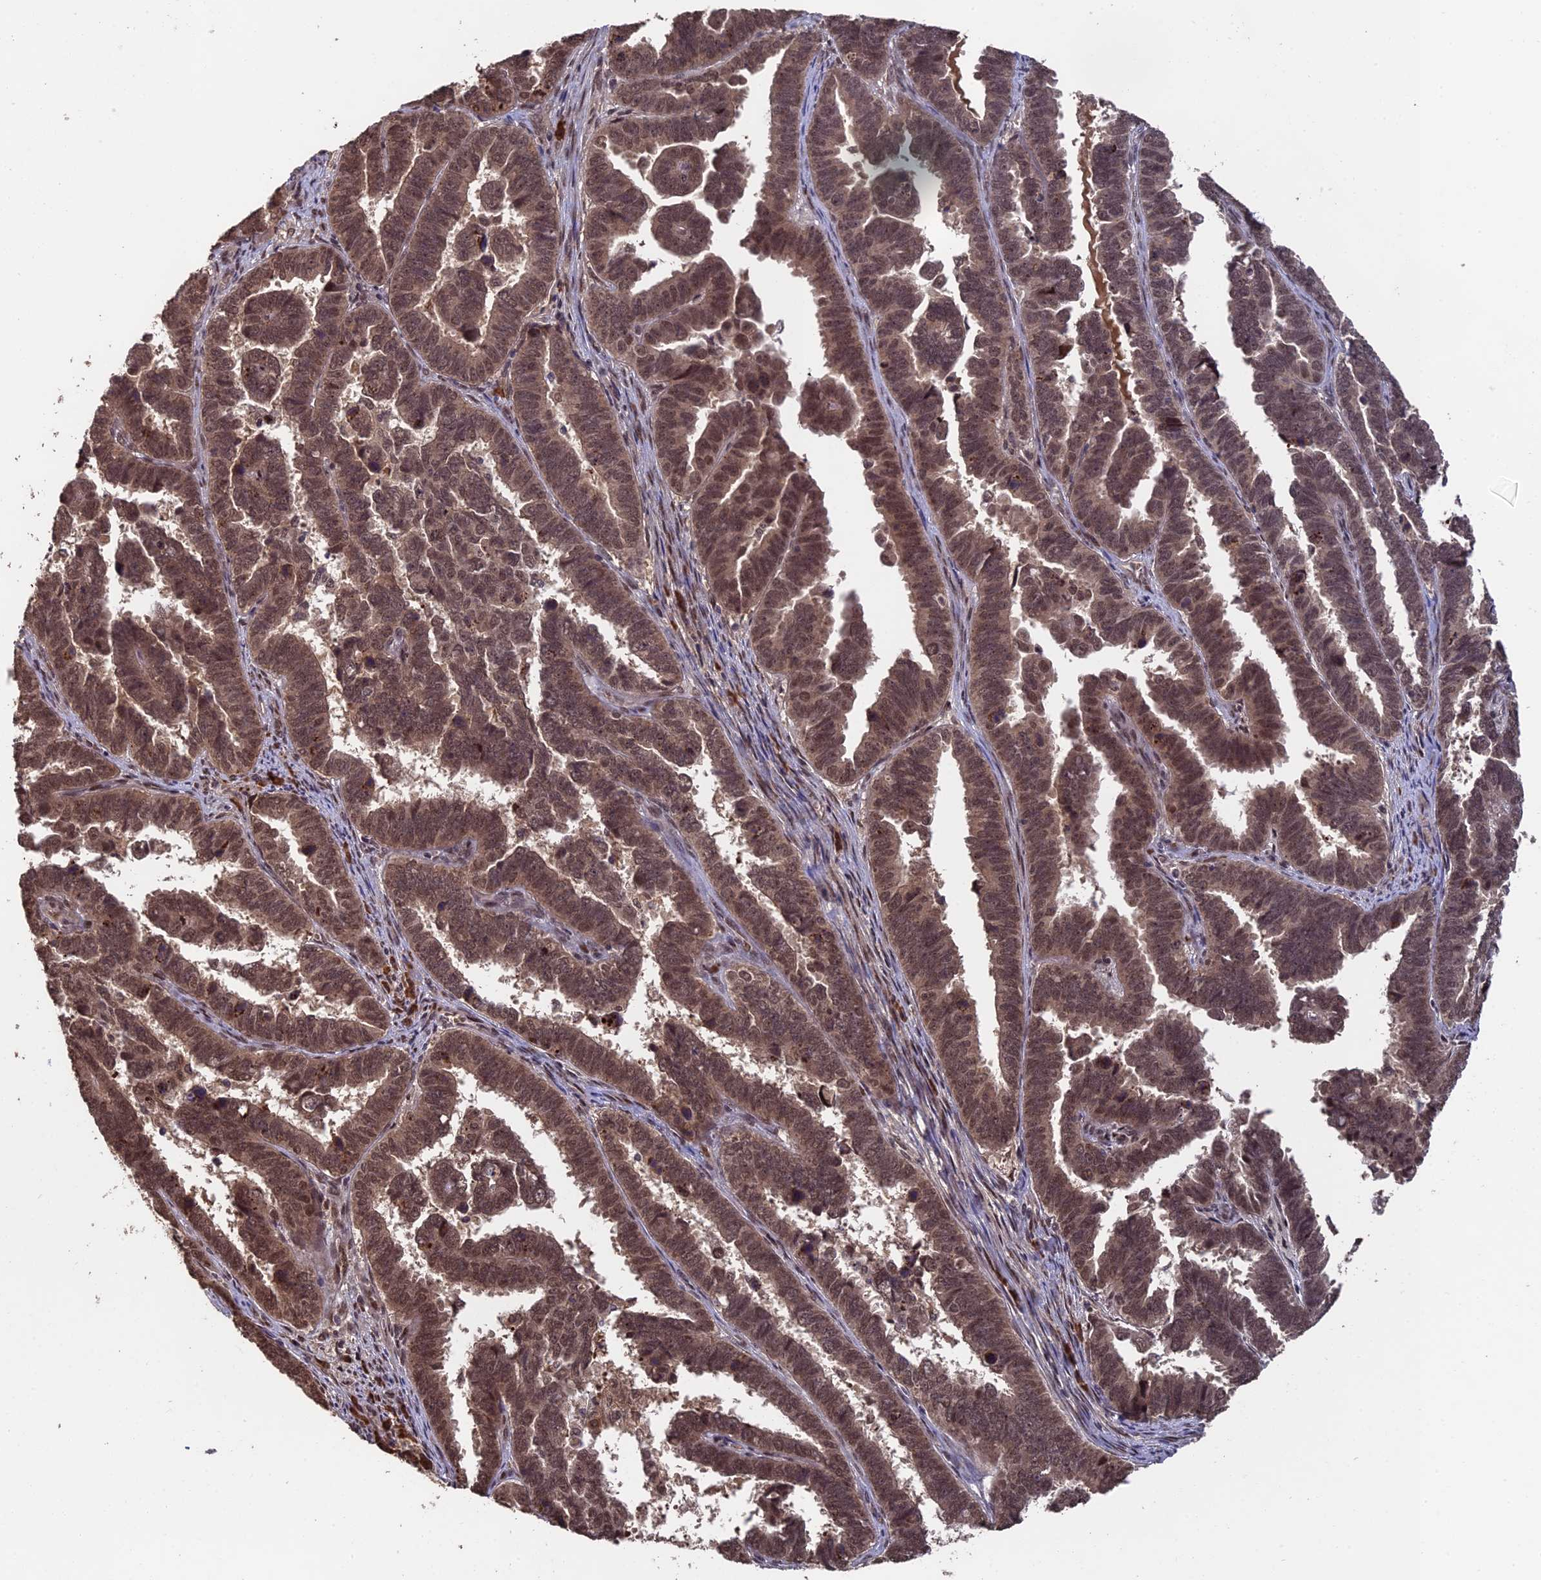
{"staining": {"intensity": "moderate", "quantity": ">75%", "location": "cytoplasmic/membranous,nuclear"}, "tissue": "endometrial cancer", "cell_type": "Tumor cells", "image_type": "cancer", "snomed": [{"axis": "morphology", "description": "Adenocarcinoma, NOS"}, {"axis": "topography", "description": "Endometrium"}], "caption": "IHC (DAB (3,3'-diaminobenzidine)) staining of human adenocarcinoma (endometrial) demonstrates moderate cytoplasmic/membranous and nuclear protein positivity in about >75% of tumor cells.", "gene": "OSBPL1A", "patient": {"sex": "female", "age": 75}}